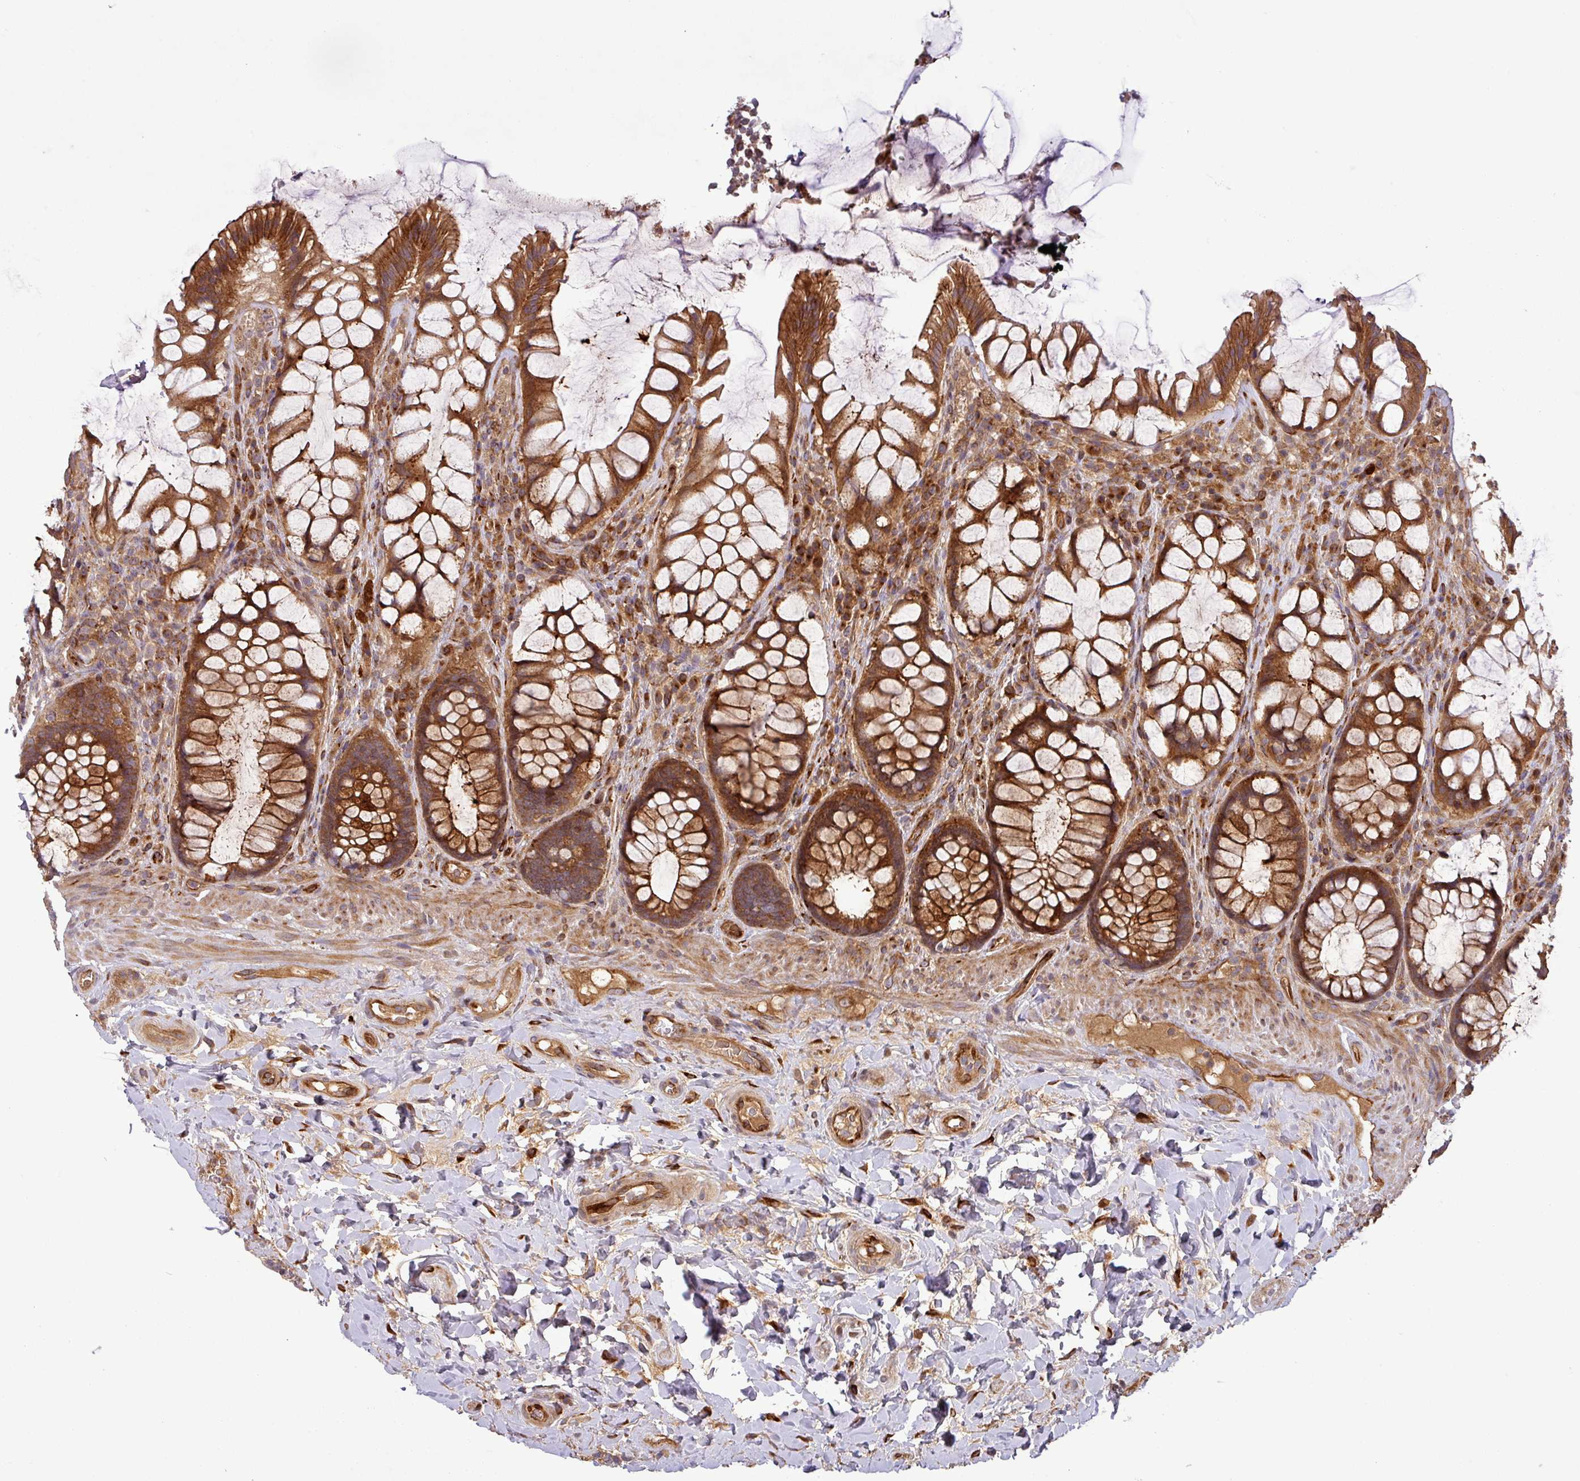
{"staining": {"intensity": "strong", "quantity": ">75%", "location": "cytoplasmic/membranous"}, "tissue": "rectum", "cell_type": "Glandular cells", "image_type": "normal", "snomed": [{"axis": "morphology", "description": "Normal tissue, NOS"}, {"axis": "topography", "description": "Rectum"}], "caption": "Rectum was stained to show a protein in brown. There is high levels of strong cytoplasmic/membranous positivity in approximately >75% of glandular cells. Using DAB (3,3'-diaminobenzidine) (brown) and hematoxylin (blue) stains, captured at high magnification using brightfield microscopy.", "gene": "ART1", "patient": {"sex": "female", "age": 58}}